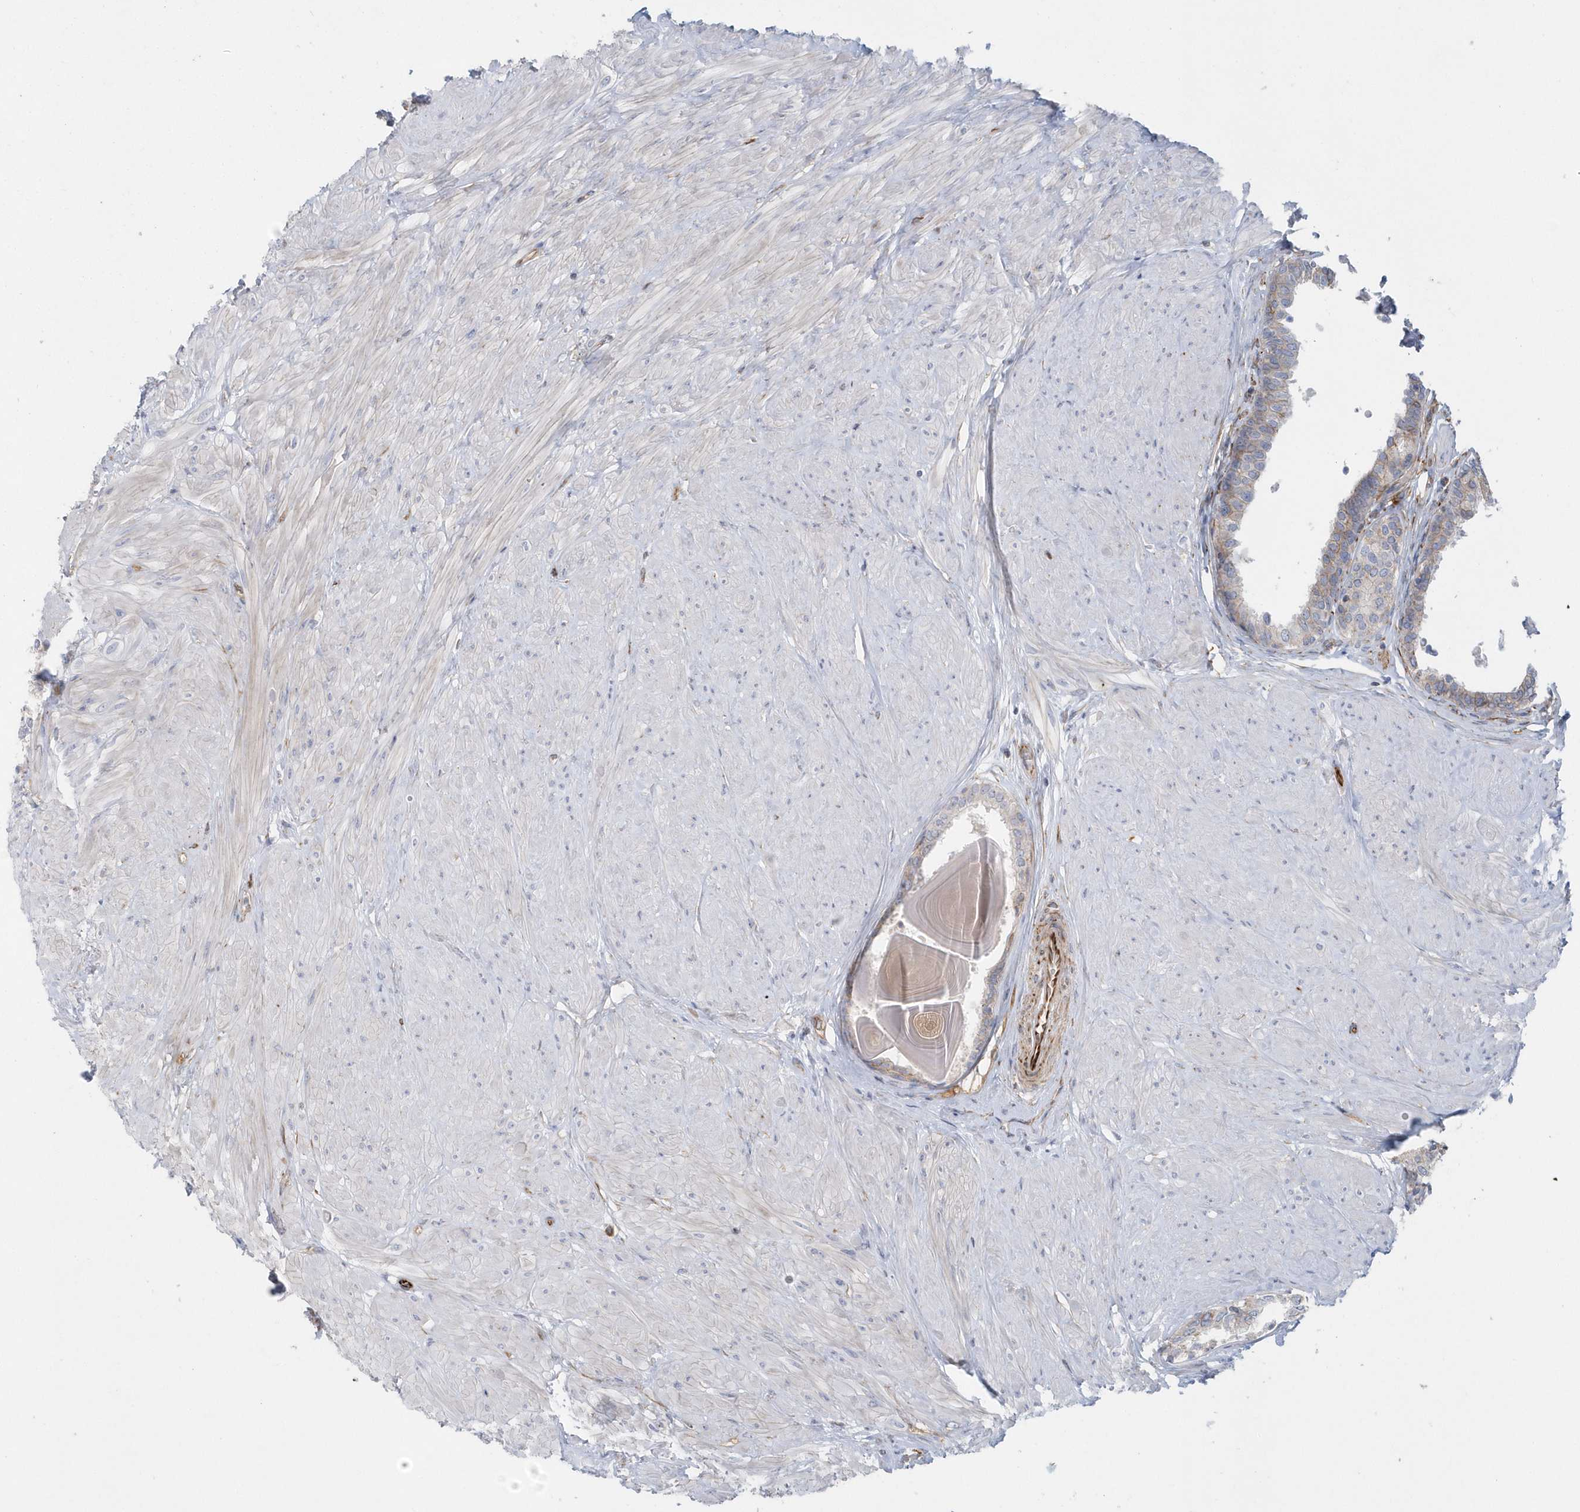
{"staining": {"intensity": "weak", "quantity": "25%-75%", "location": "cytoplasmic/membranous"}, "tissue": "prostate", "cell_type": "Glandular cells", "image_type": "normal", "snomed": [{"axis": "morphology", "description": "Normal tissue, NOS"}, {"axis": "topography", "description": "Prostate"}], "caption": "IHC (DAB (3,3'-diaminobenzidine)) staining of normal human prostate shows weak cytoplasmic/membranous protein expression in about 25%-75% of glandular cells.", "gene": "RAB17", "patient": {"sex": "male", "age": 48}}